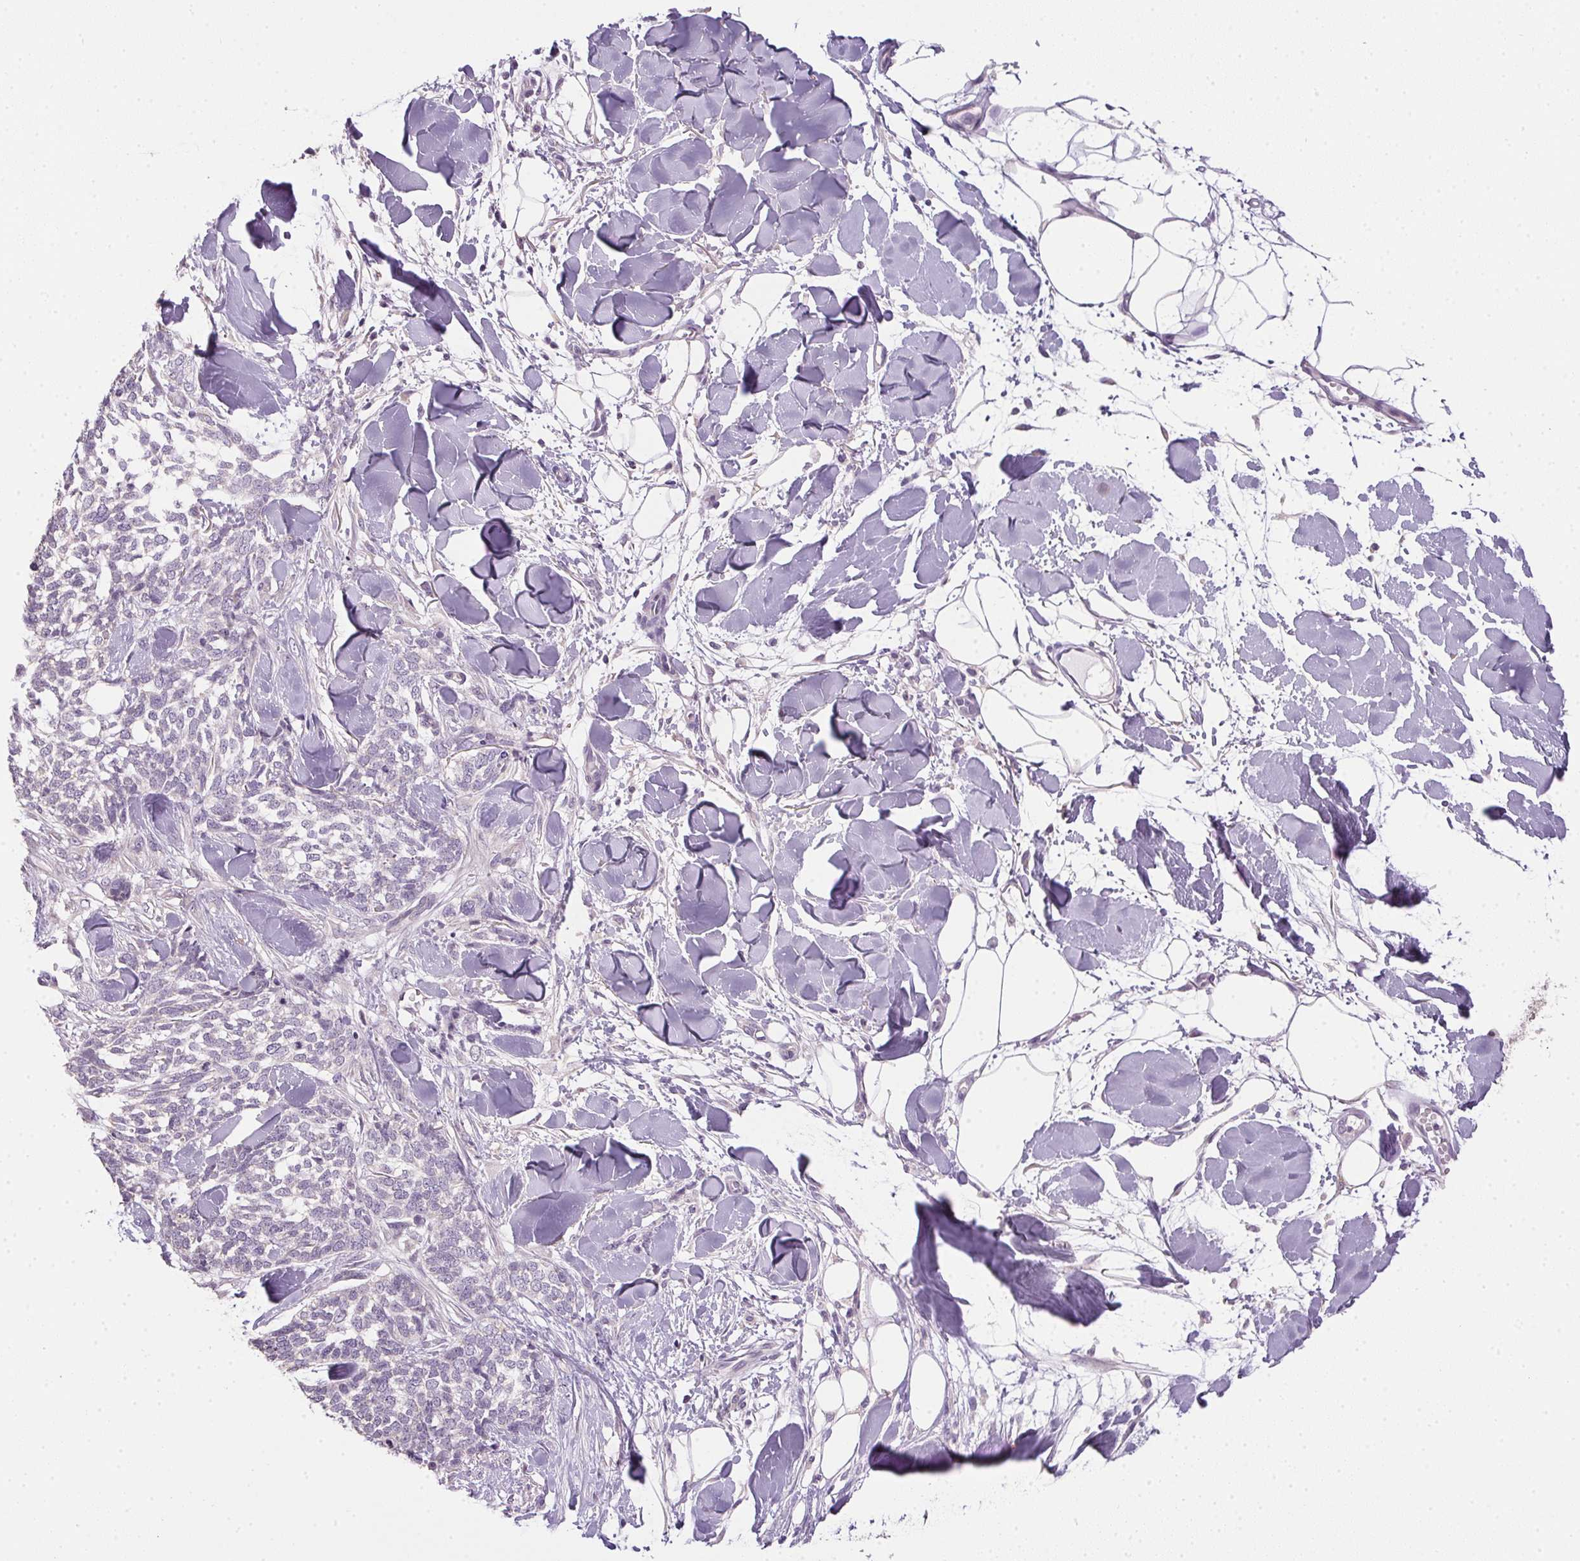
{"staining": {"intensity": "negative", "quantity": "none", "location": "none"}, "tissue": "skin cancer", "cell_type": "Tumor cells", "image_type": "cancer", "snomed": [{"axis": "morphology", "description": "Basal cell carcinoma"}, {"axis": "topography", "description": "Skin"}], "caption": "Skin cancer was stained to show a protein in brown. There is no significant staining in tumor cells.", "gene": "SPACA9", "patient": {"sex": "female", "age": 59}}